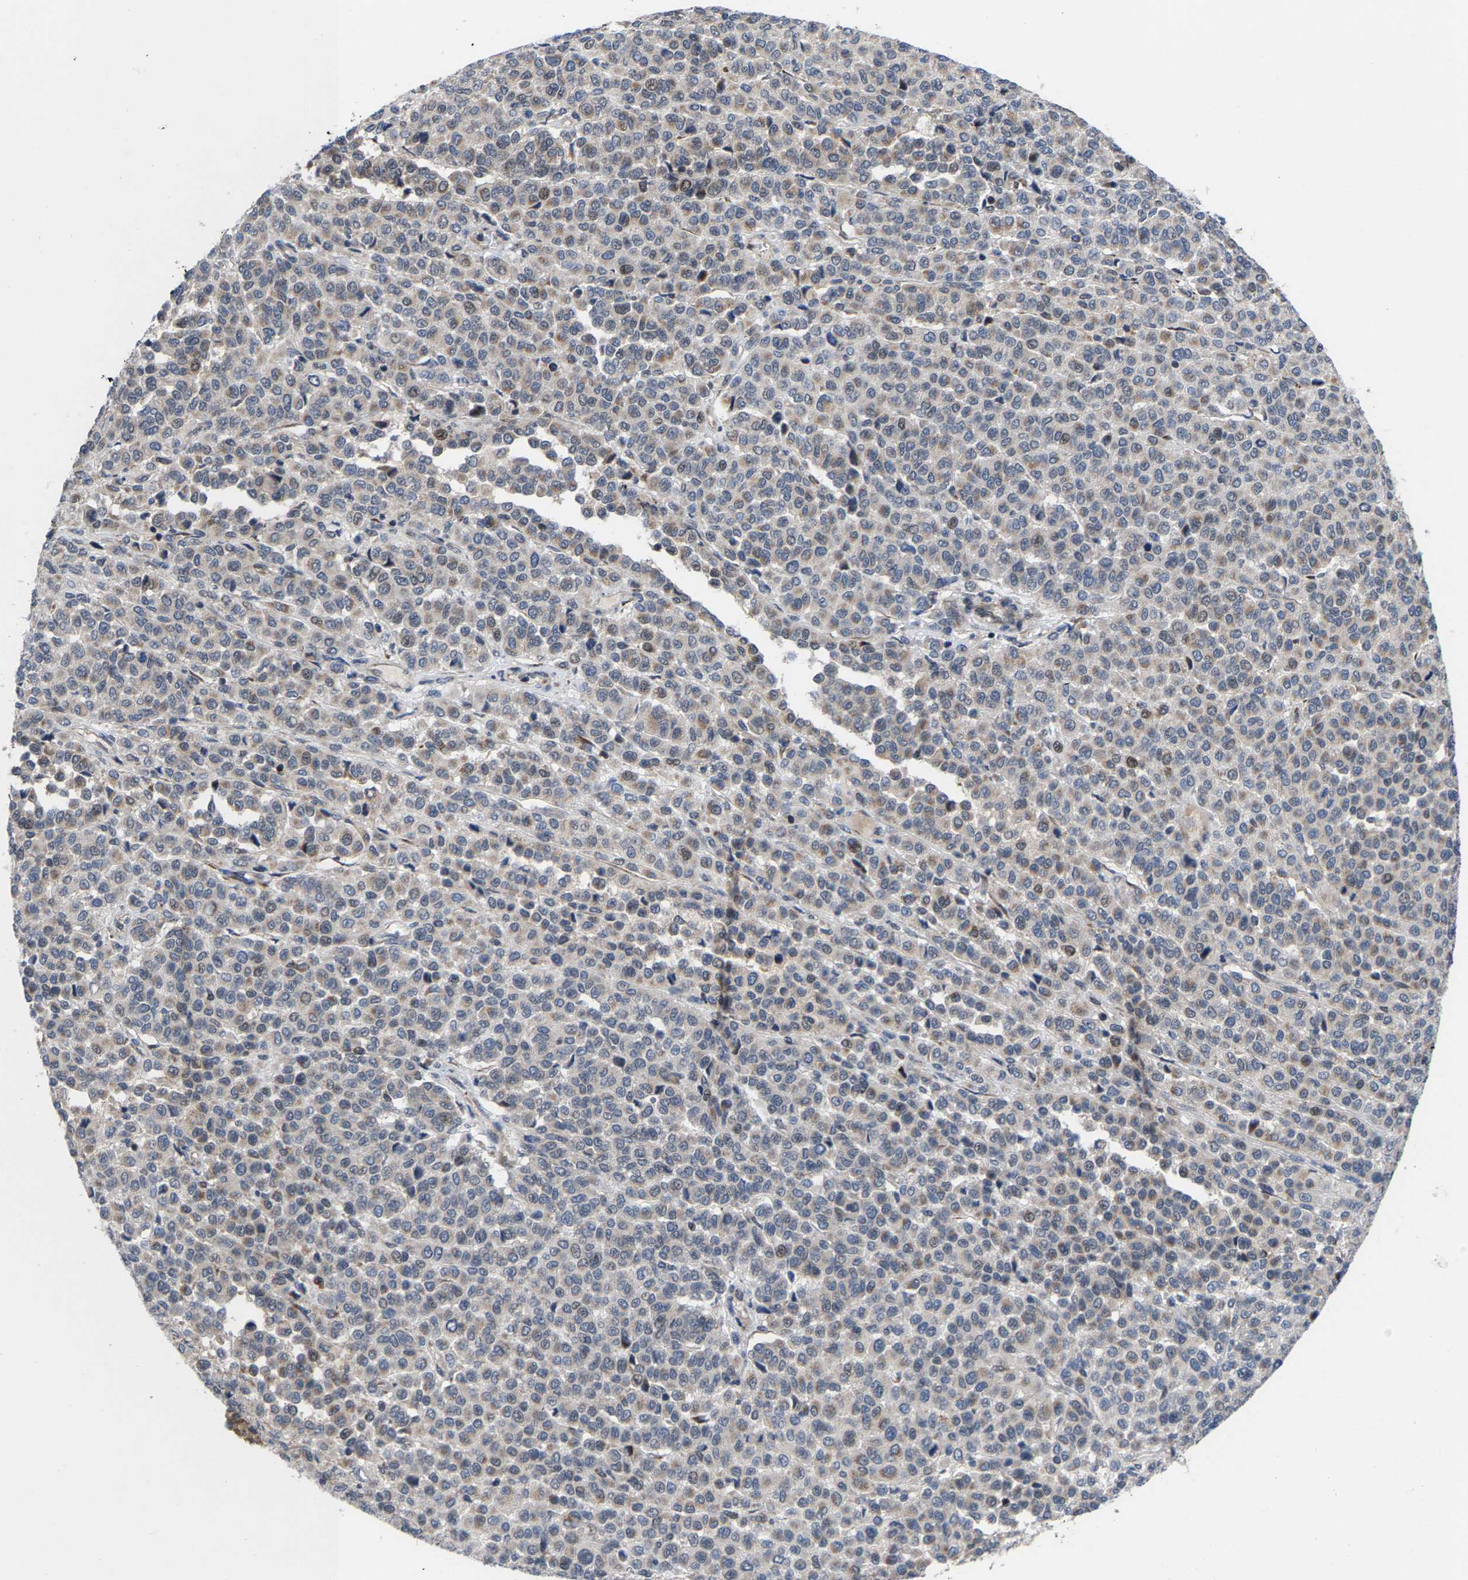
{"staining": {"intensity": "weak", "quantity": "<25%", "location": "cytoplasmic/membranous"}, "tissue": "melanoma", "cell_type": "Tumor cells", "image_type": "cancer", "snomed": [{"axis": "morphology", "description": "Malignant melanoma, Metastatic site"}, {"axis": "topography", "description": "Pancreas"}], "caption": "Immunohistochemistry of human malignant melanoma (metastatic site) reveals no staining in tumor cells.", "gene": "TDRKH", "patient": {"sex": "female", "age": 30}}